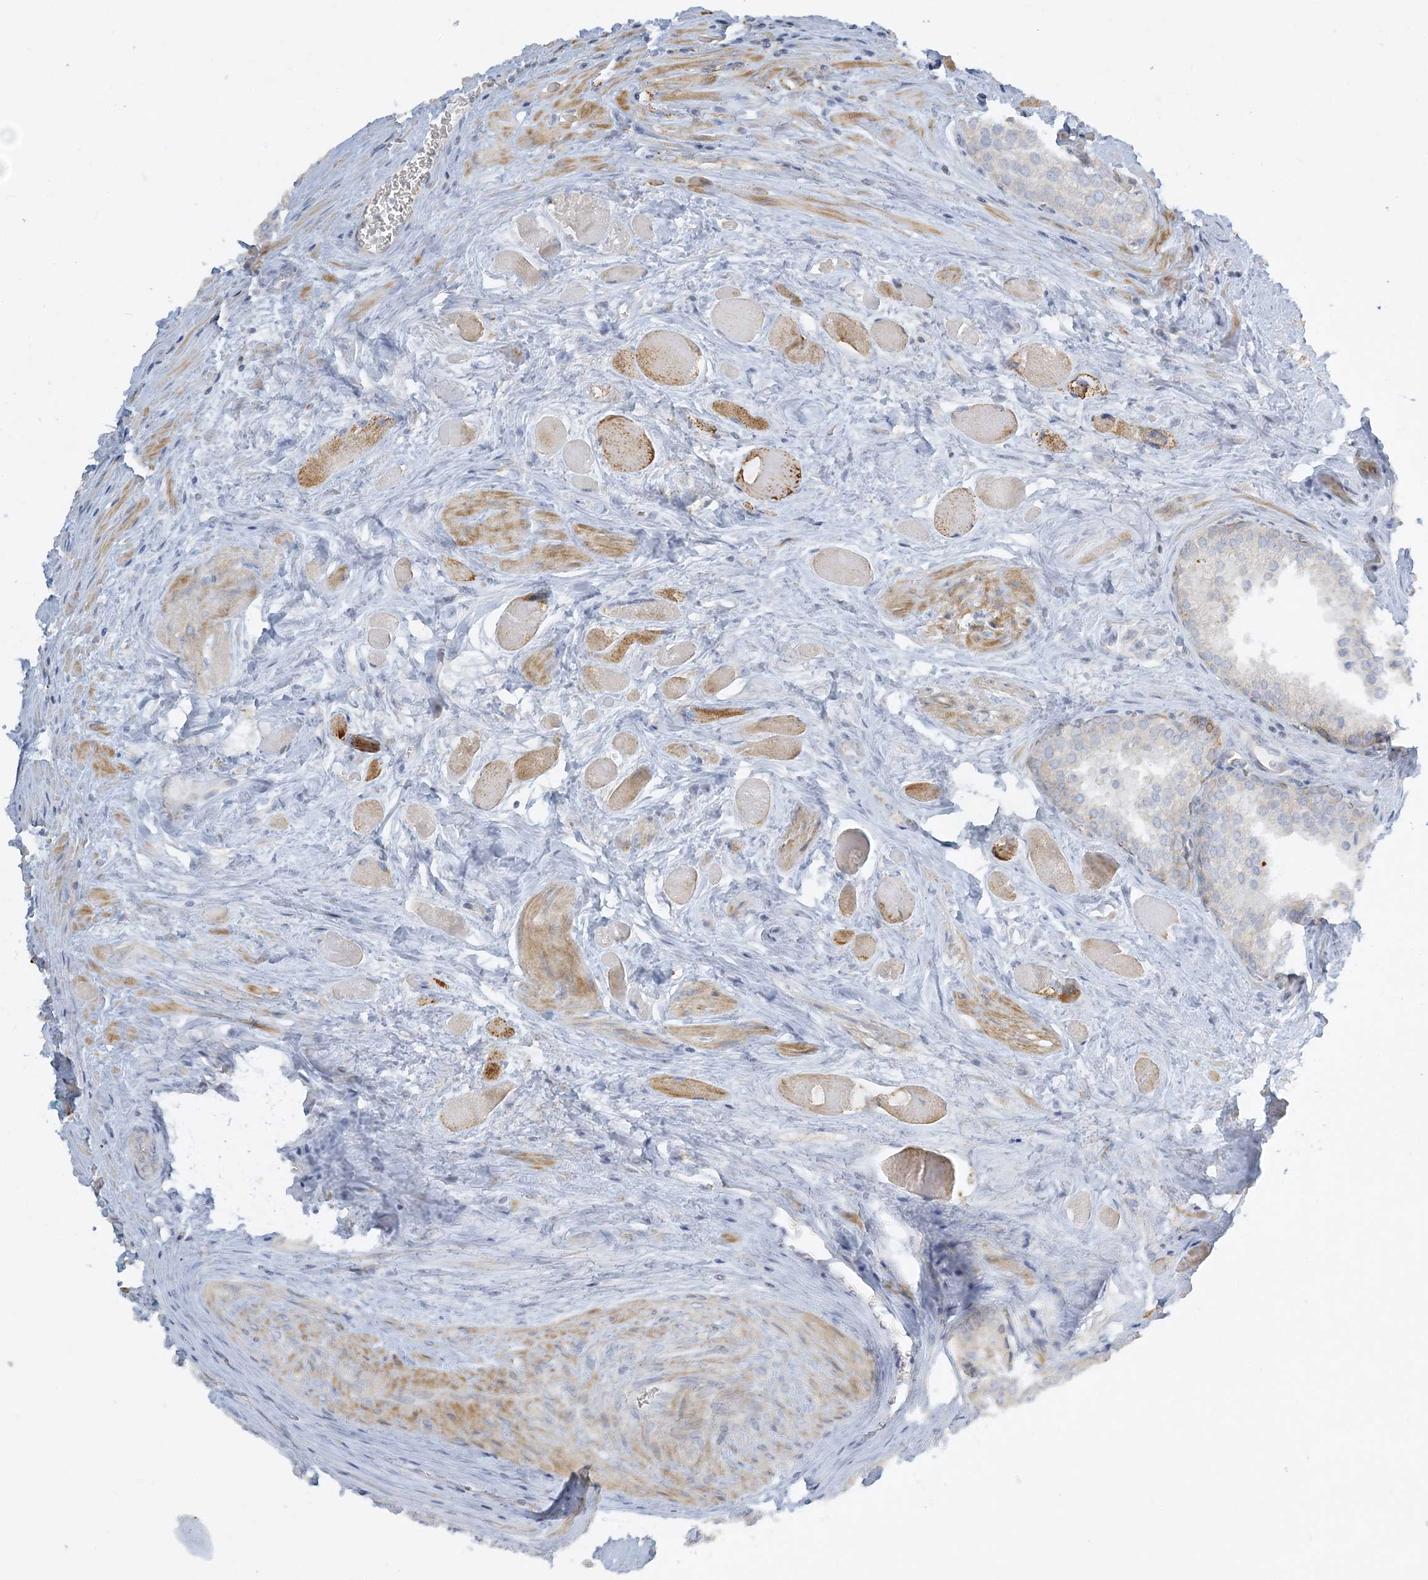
{"staining": {"intensity": "negative", "quantity": "none", "location": "none"}, "tissue": "prostate cancer", "cell_type": "Tumor cells", "image_type": "cancer", "snomed": [{"axis": "morphology", "description": "Adenocarcinoma, Low grade"}, {"axis": "topography", "description": "Prostate"}], "caption": "High power microscopy micrograph of an immunohistochemistry (IHC) micrograph of prostate cancer, revealing no significant staining in tumor cells. Brightfield microscopy of immunohistochemistry stained with DAB (3,3'-diaminobenzidine) (brown) and hematoxylin (blue), captured at high magnification.", "gene": "LTN1", "patient": {"sex": "male", "age": 67}}